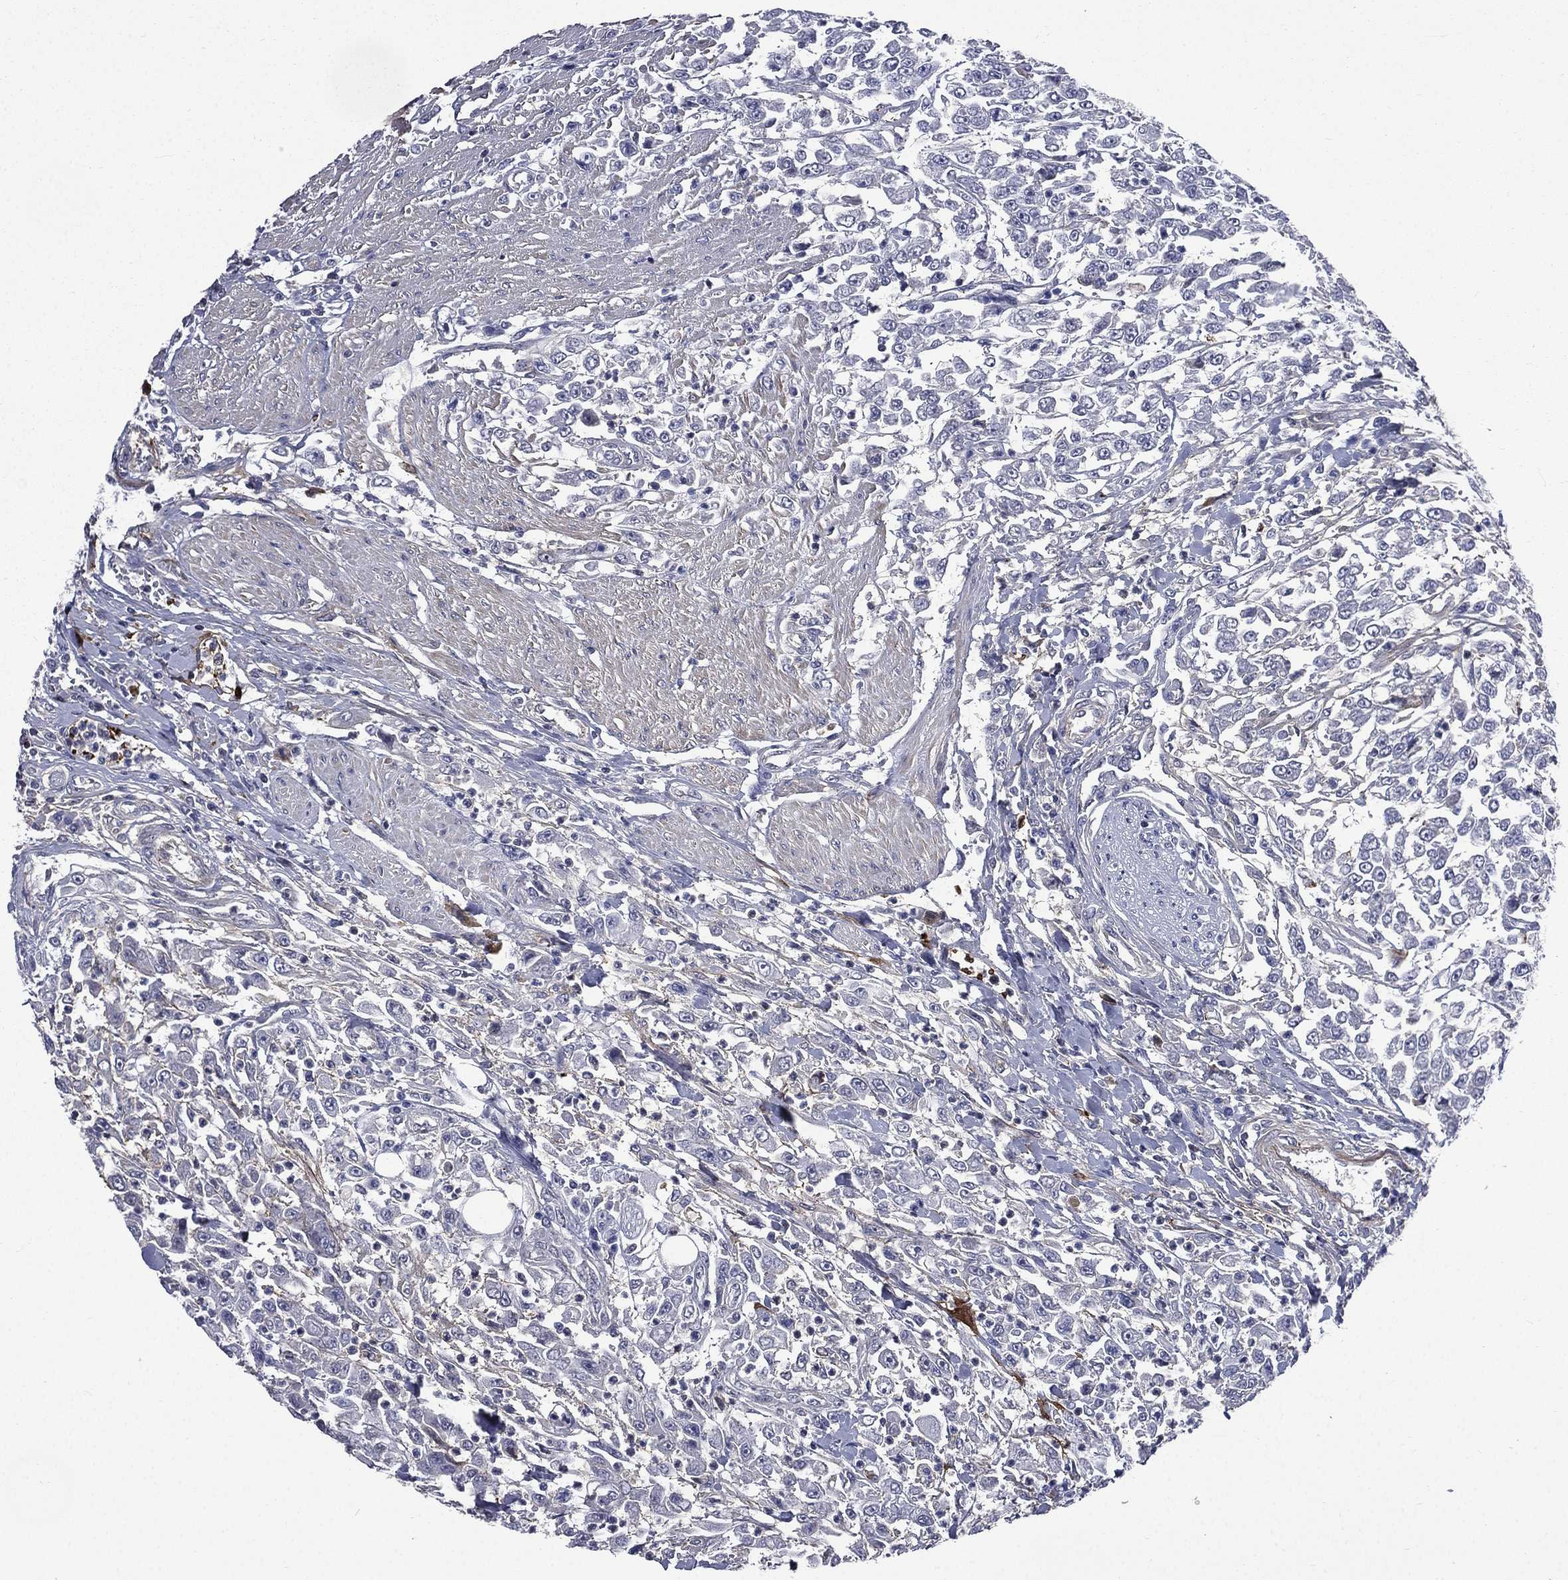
{"staining": {"intensity": "negative", "quantity": "none", "location": "none"}, "tissue": "urothelial cancer", "cell_type": "Tumor cells", "image_type": "cancer", "snomed": [{"axis": "morphology", "description": "Urothelial carcinoma, High grade"}, {"axis": "topography", "description": "Urinary bladder"}], "caption": "High magnification brightfield microscopy of urothelial carcinoma (high-grade) stained with DAB (3,3'-diaminobenzidine) (brown) and counterstained with hematoxylin (blue): tumor cells show no significant positivity.", "gene": "FGG", "patient": {"sex": "male", "age": 46}}